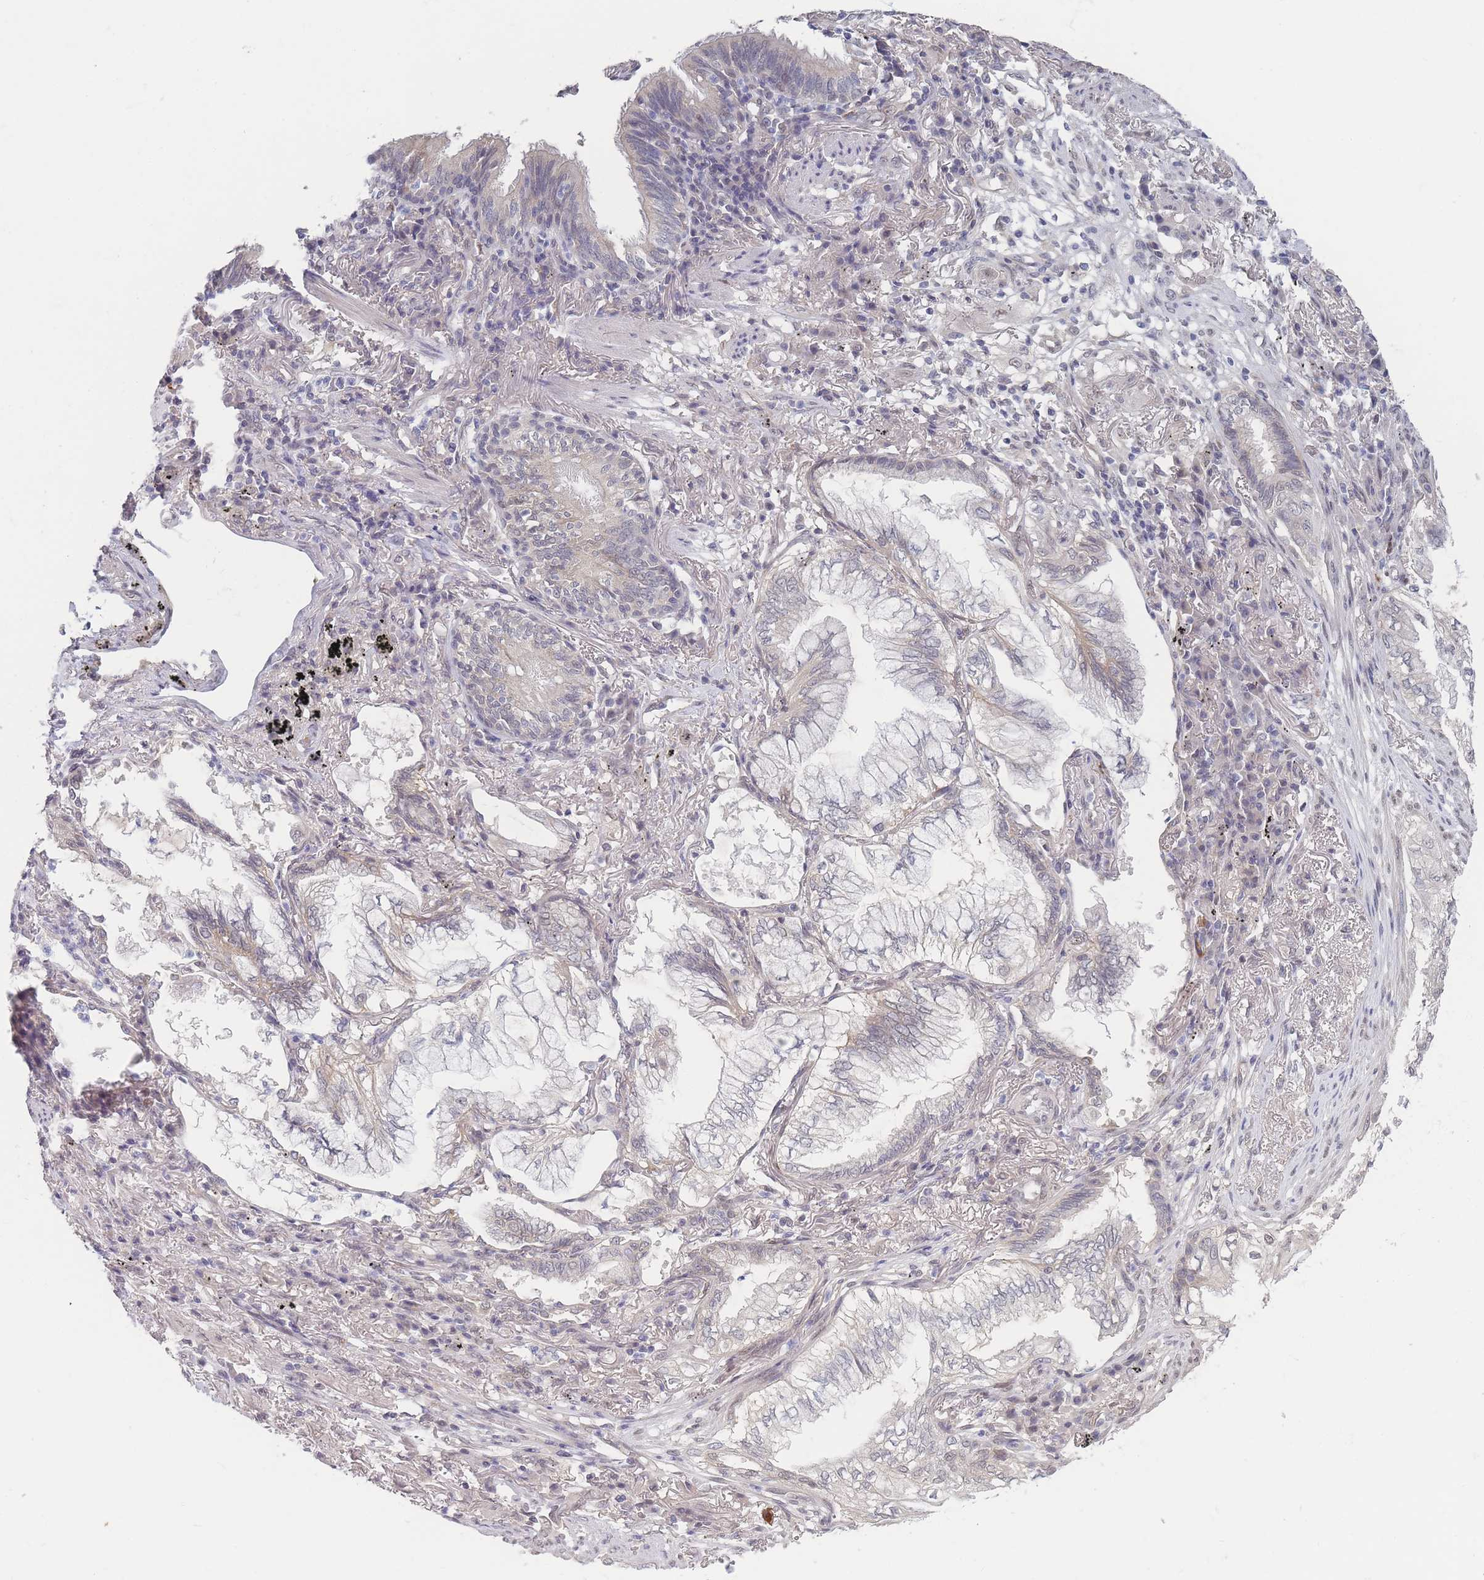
{"staining": {"intensity": "negative", "quantity": "none", "location": "none"}, "tissue": "lung cancer", "cell_type": "Tumor cells", "image_type": "cancer", "snomed": [{"axis": "morphology", "description": "Adenocarcinoma, NOS"}, {"axis": "topography", "description": "Lung"}], "caption": "IHC histopathology image of lung cancer (adenocarcinoma) stained for a protein (brown), which shows no positivity in tumor cells.", "gene": "ANKRD10", "patient": {"sex": "female", "age": 70}}